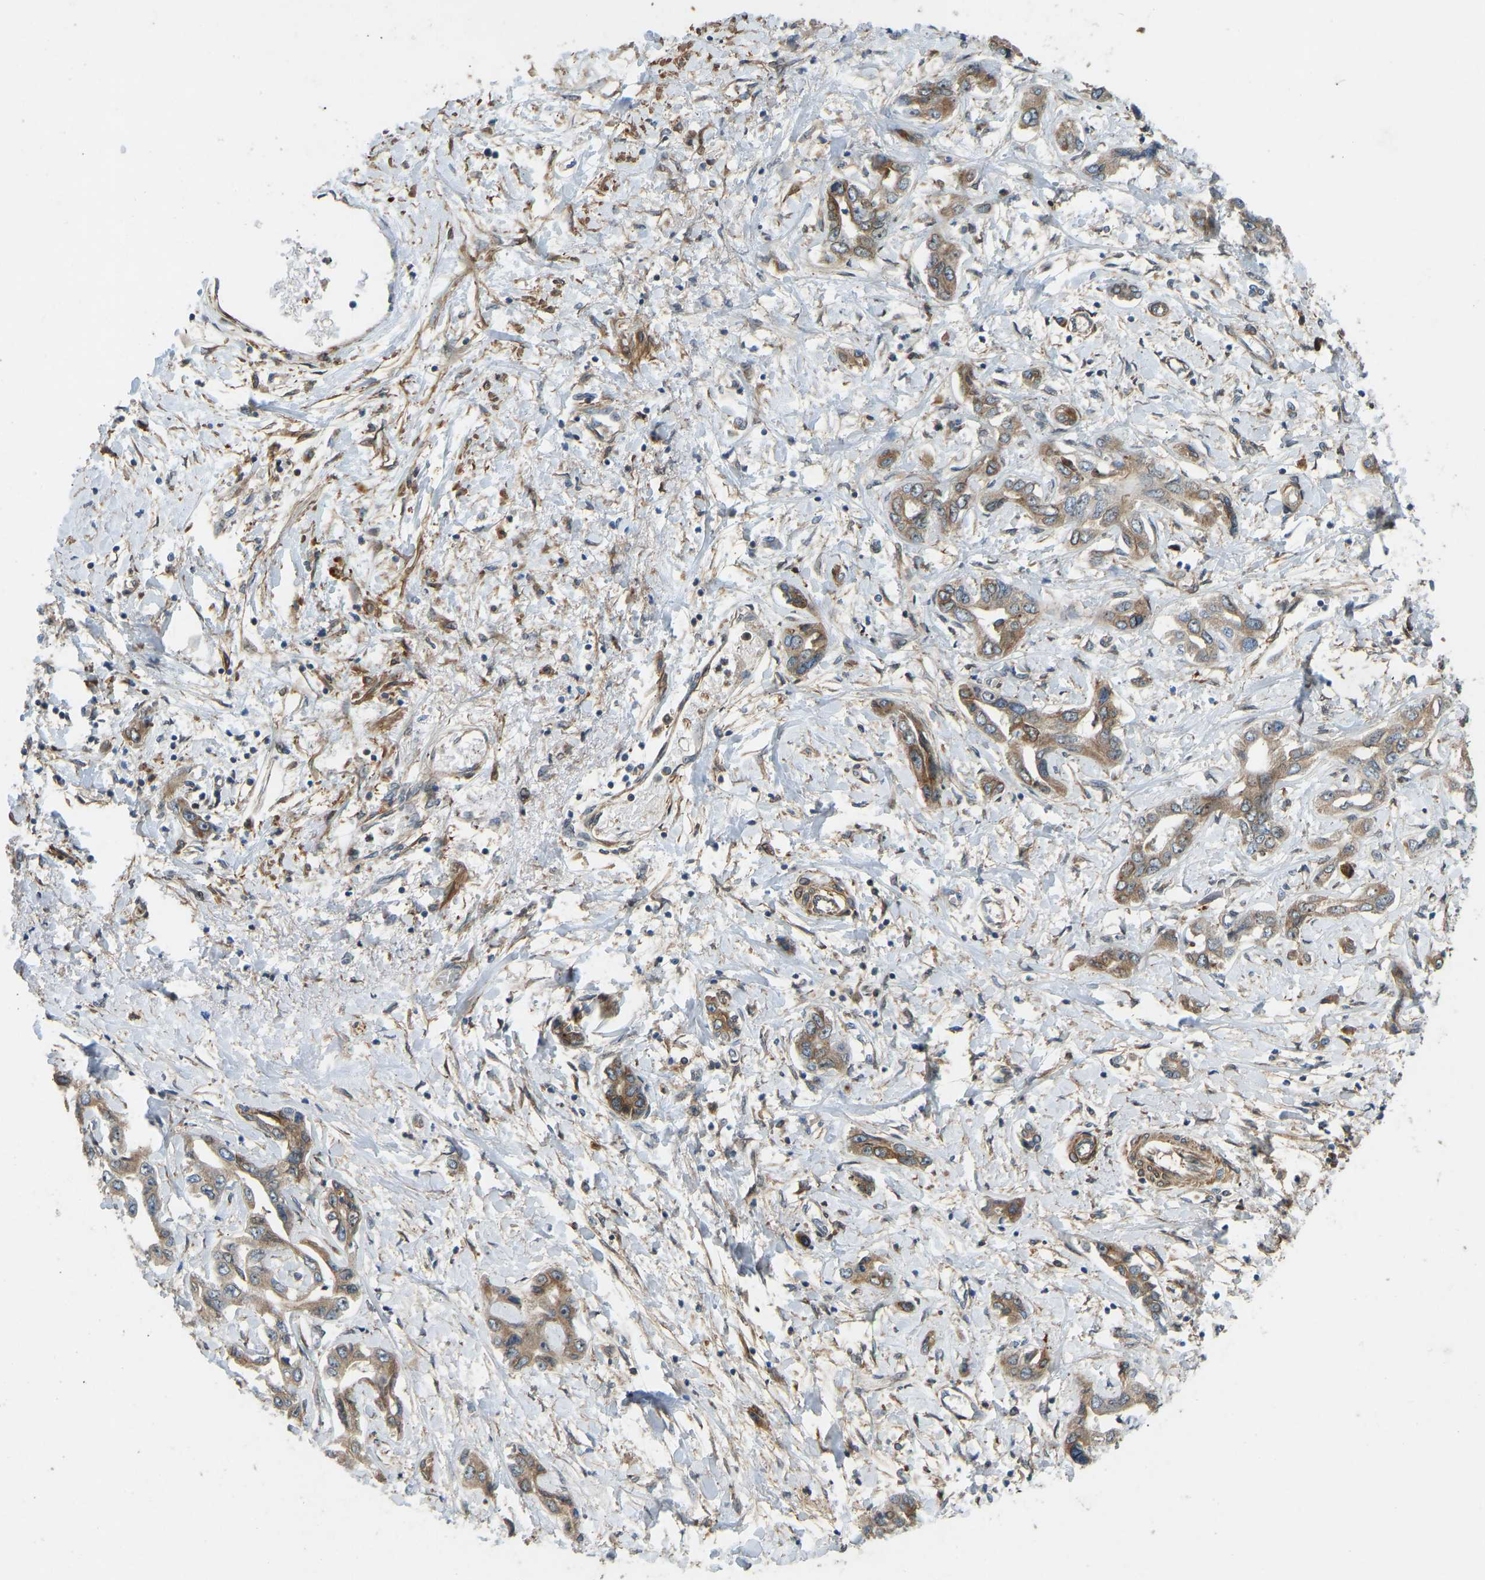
{"staining": {"intensity": "moderate", "quantity": ">75%", "location": "cytoplasmic/membranous"}, "tissue": "liver cancer", "cell_type": "Tumor cells", "image_type": "cancer", "snomed": [{"axis": "morphology", "description": "Cholangiocarcinoma"}, {"axis": "topography", "description": "Liver"}], "caption": "The immunohistochemical stain labels moderate cytoplasmic/membranous expression in tumor cells of liver cancer (cholangiocarcinoma) tissue. (IHC, brightfield microscopy, high magnification).", "gene": "OS9", "patient": {"sex": "male", "age": 59}}